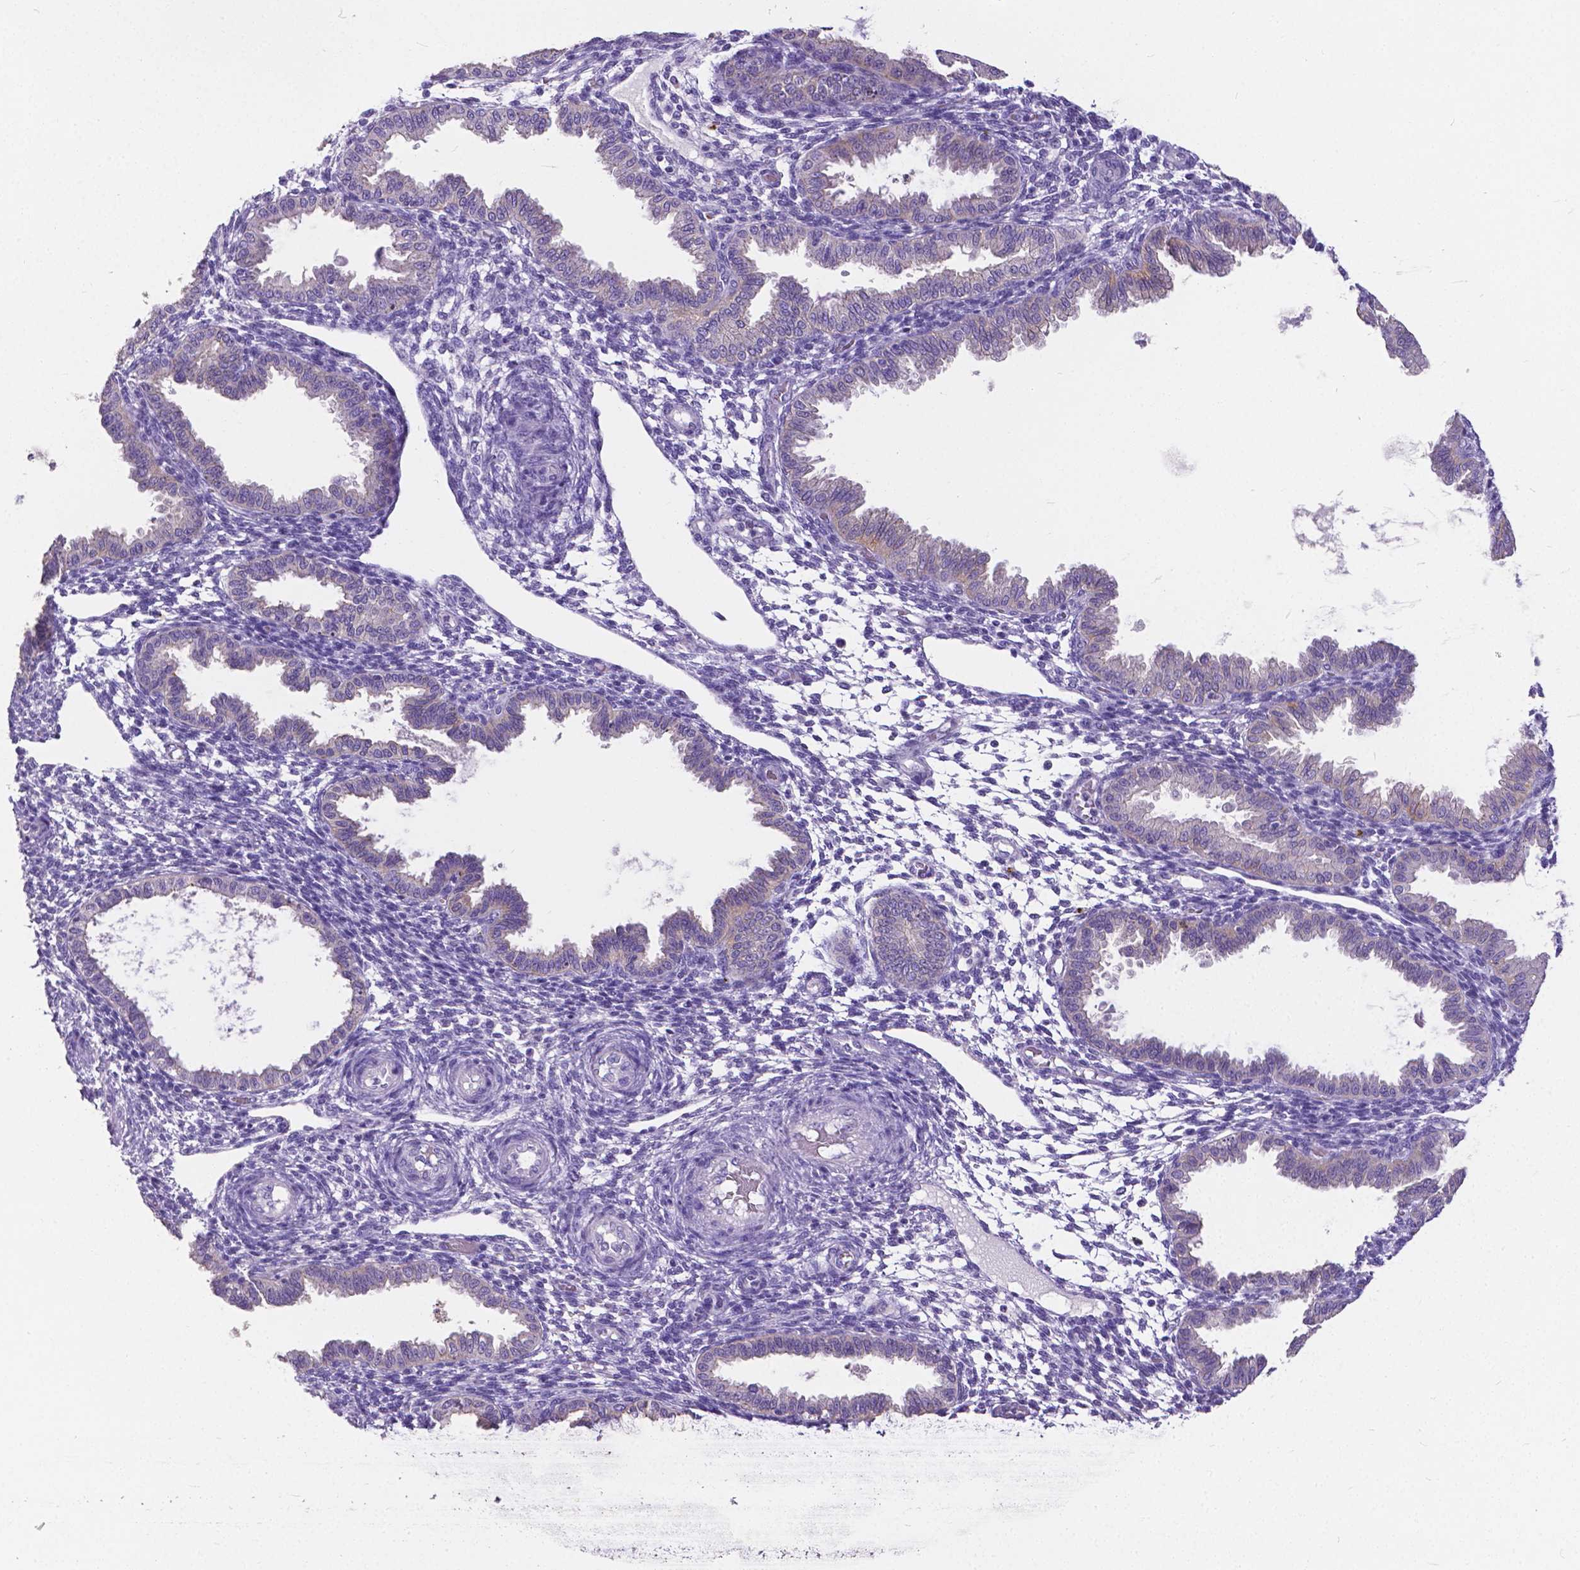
{"staining": {"intensity": "negative", "quantity": "none", "location": "none"}, "tissue": "endometrium", "cell_type": "Cells in endometrial stroma", "image_type": "normal", "snomed": [{"axis": "morphology", "description": "Normal tissue, NOS"}, {"axis": "topography", "description": "Endometrium"}], "caption": "An image of human endometrium is negative for staining in cells in endometrial stroma. (DAB (3,3'-diaminobenzidine) immunohistochemistry (IHC) visualized using brightfield microscopy, high magnification).", "gene": "OCLN", "patient": {"sex": "female", "age": 33}}